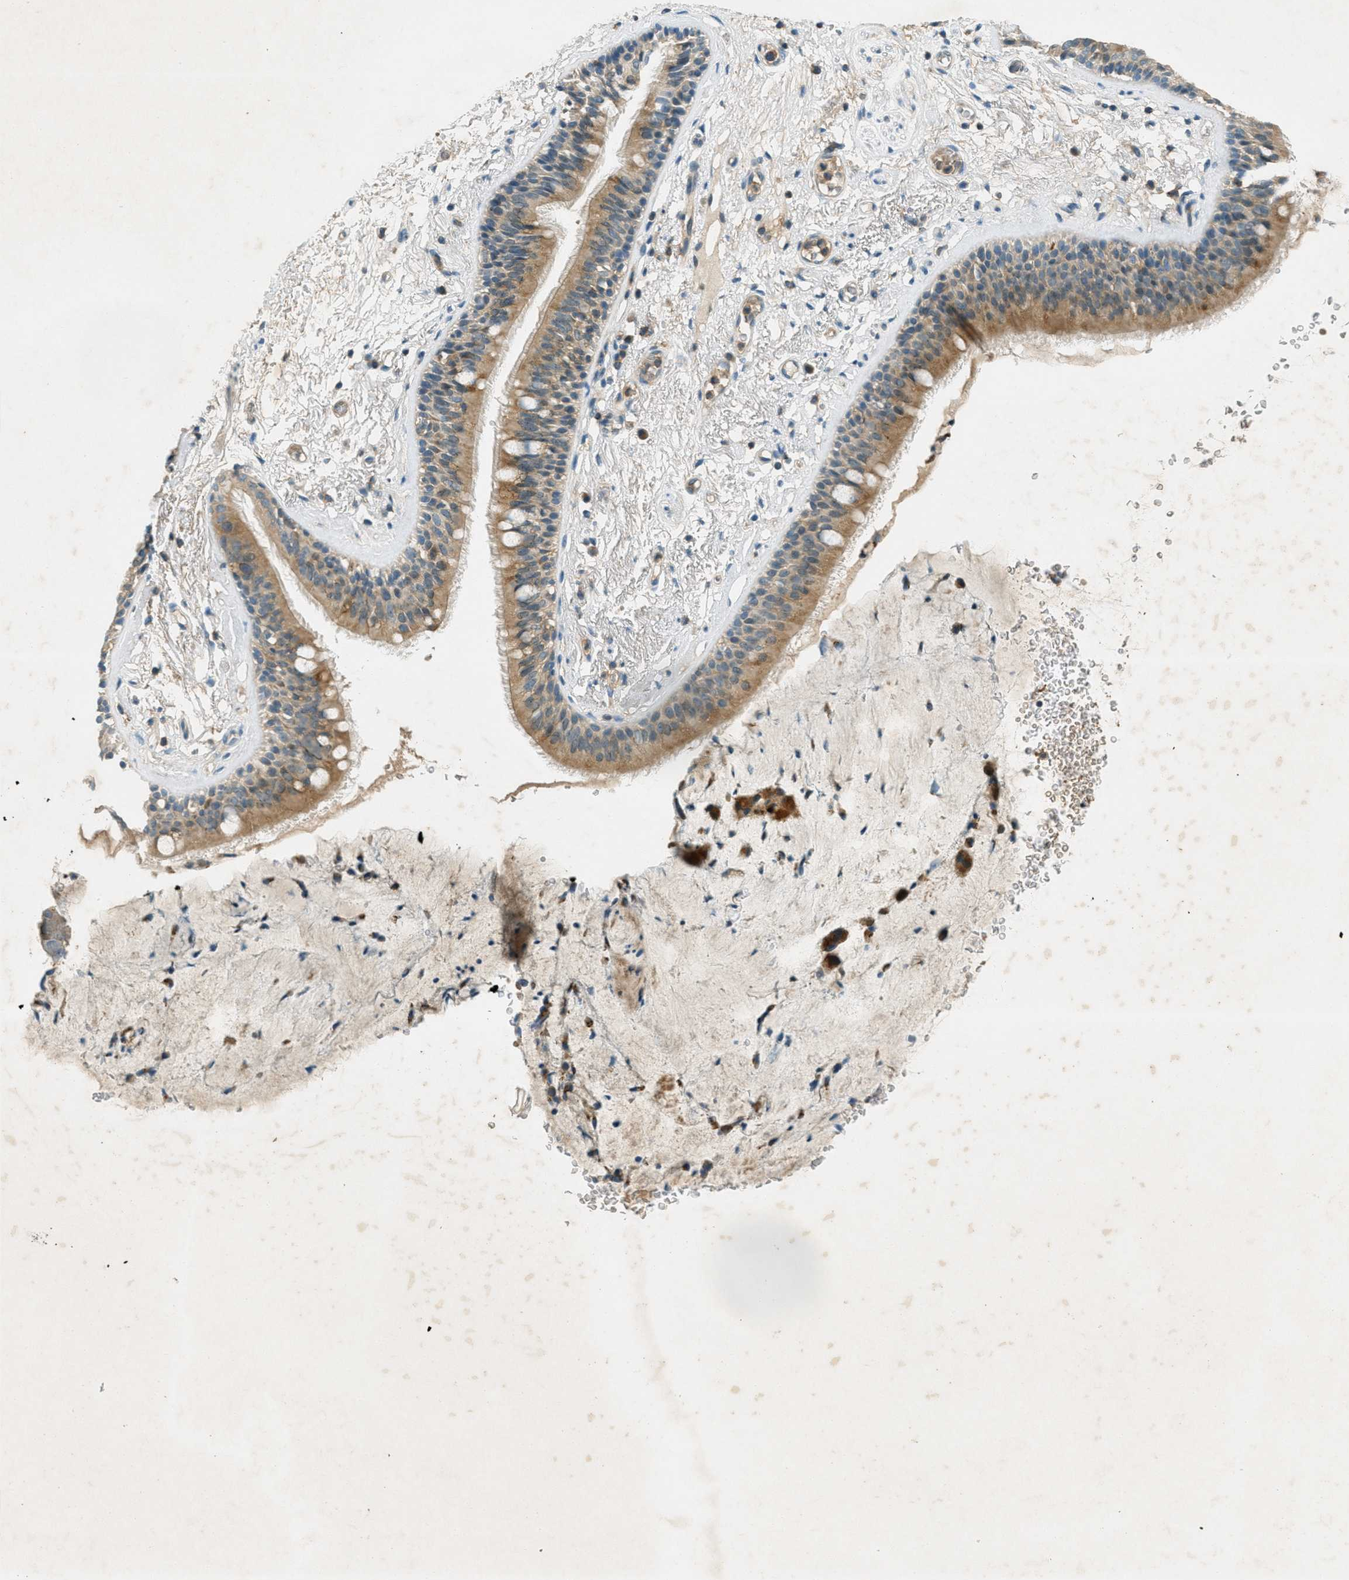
{"staining": {"intensity": "moderate", "quantity": ">75%", "location": "cytoplasmic/membranous"}, "tissue": "bronchus", "cell_type": "Respiratory epithelial cells", "image_type": "normal", "snomed": [{"axis": "morphology", "description": "Normal tissue, NOS"}, {"axis": "topography", "description": "Cartilage tissue"}], "caption": "Immunohistochemical staining of benign human bronchus exhibits moderate cytoplasmic/membranous protein staining in approximately >75% of respiratory epithelial cells.", "gene": "NUDT4B", "patient": {"sex": "female", "age": 63}}